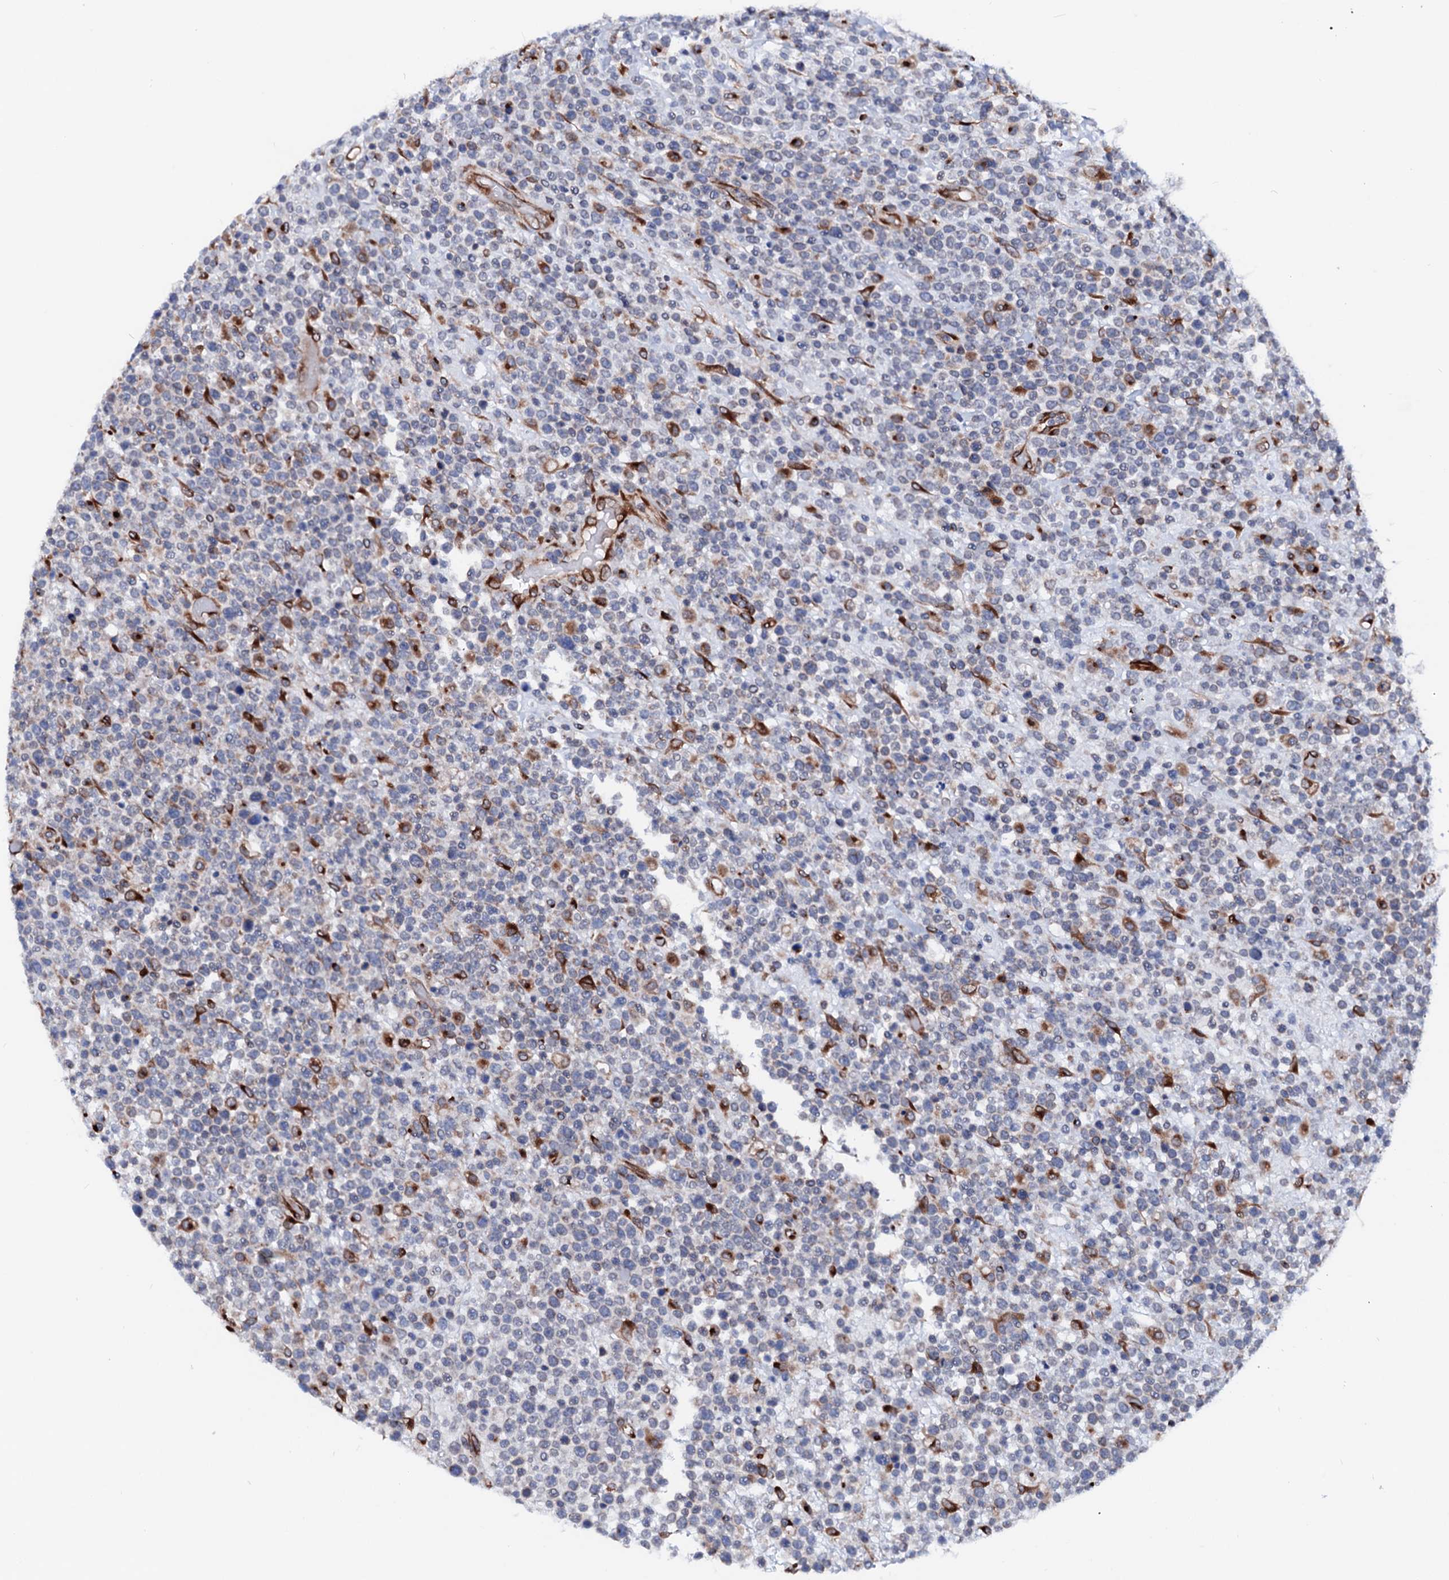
{"staining": {"intensity": "negative", "quantity": "none", "location": "none"}, "tissue": "lymphoma", "cell_type": "Tumor cells", "image_type": "cancer", "snomed": [{"axis": "morphology", "description": "Malignant lymphoma, non-Hodgkin's type, High grade"}, {"axis": "topography", "description": "Colon"}], "caption": "Immunohistochemical staining of human high-grade malignant lymphoma, non-Hodgkin's type demonstrates no significant positivity in tumor cells.", "gene": "TMCO3", "patient": {"sex": "female", "age": 53}}